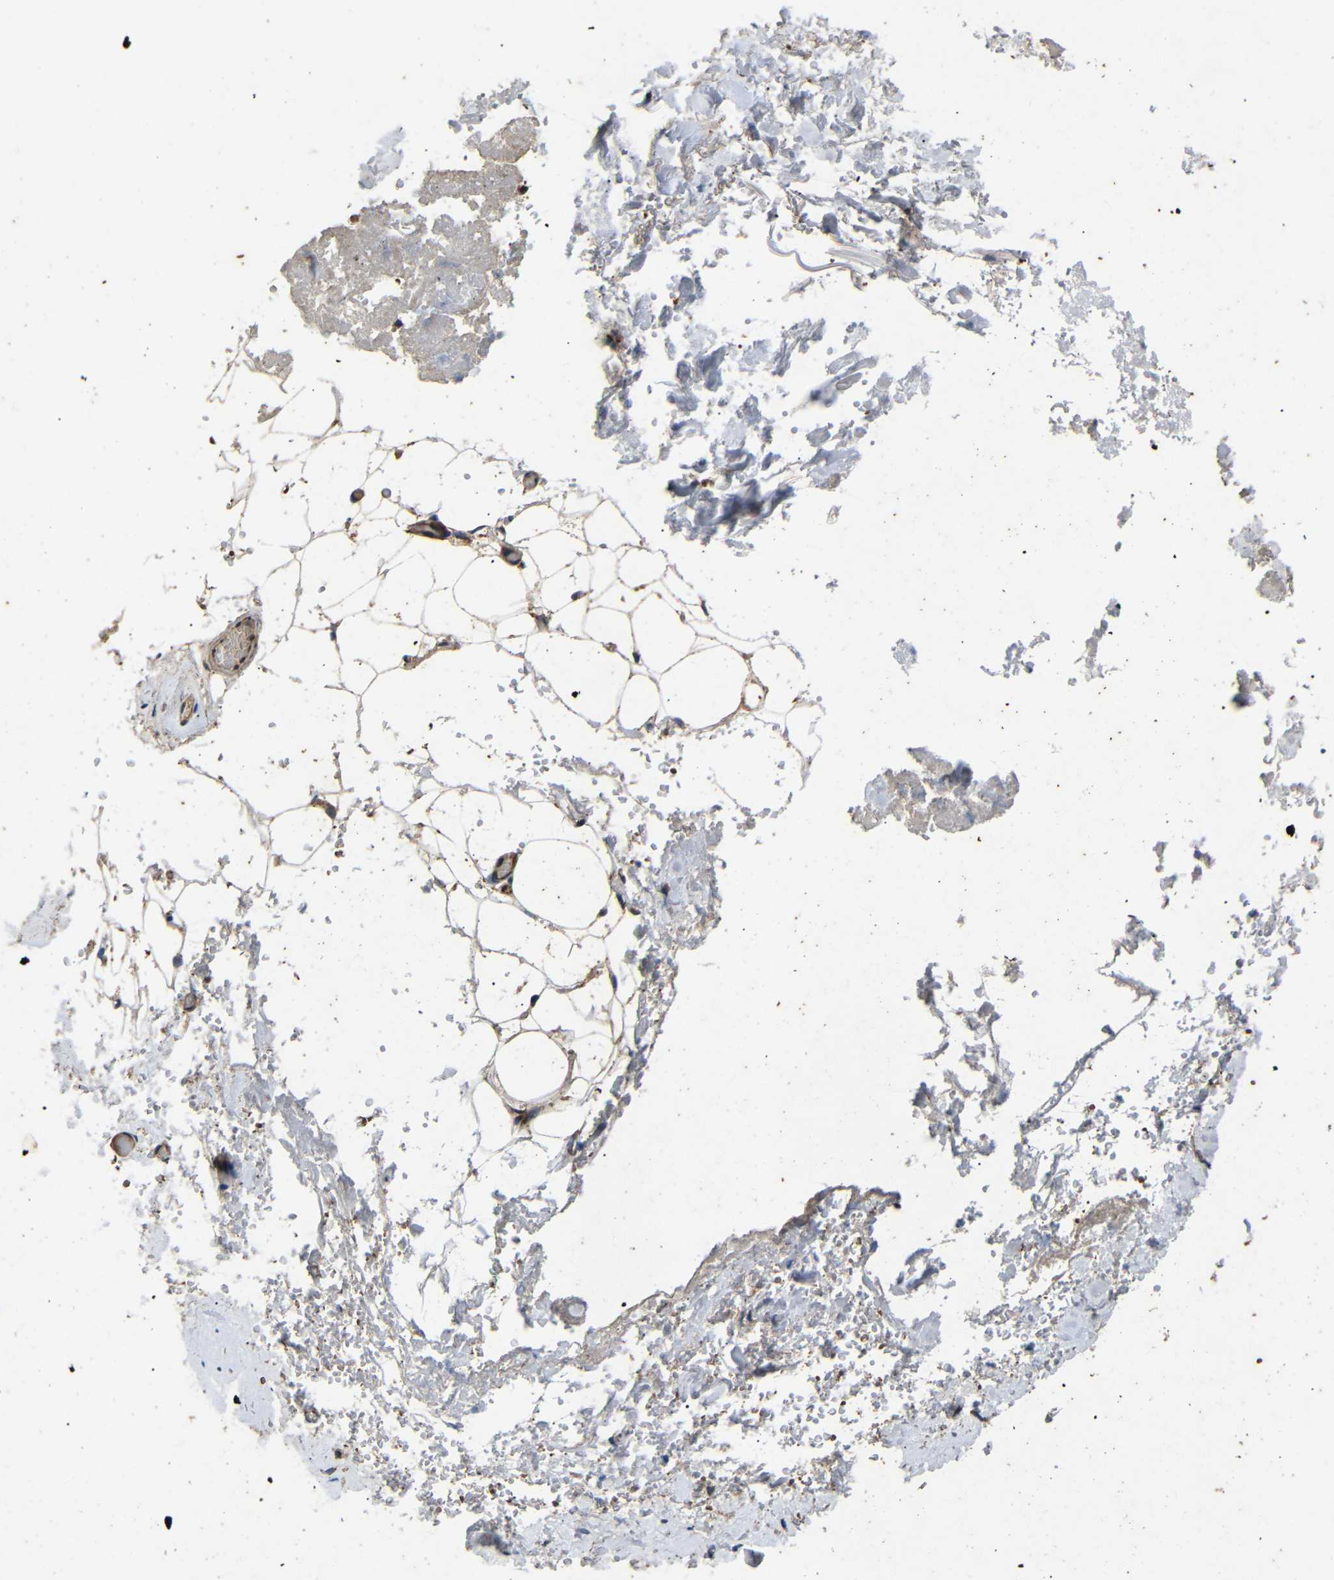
{"staining": {"intensity": "weak", "quantity": "25%-75%", "location": "cytoplasmic/membranous"}, "tissue": "breast", "cell_type": "Adipocytes", "image_type": "normal", "snomed": [{"axis": "morphology", "description": "Normal tissue, NOS"}, {"axis": "topography", "description": "Breast"}], "caption": "Immunohistochemical staining of normal human breast shows weak cytoplasmic/membranous protein staining in approximately 25%-75% of adipocytes.", "gene": "TRPC1", "patient": {"sex": "female", "age": 75}}